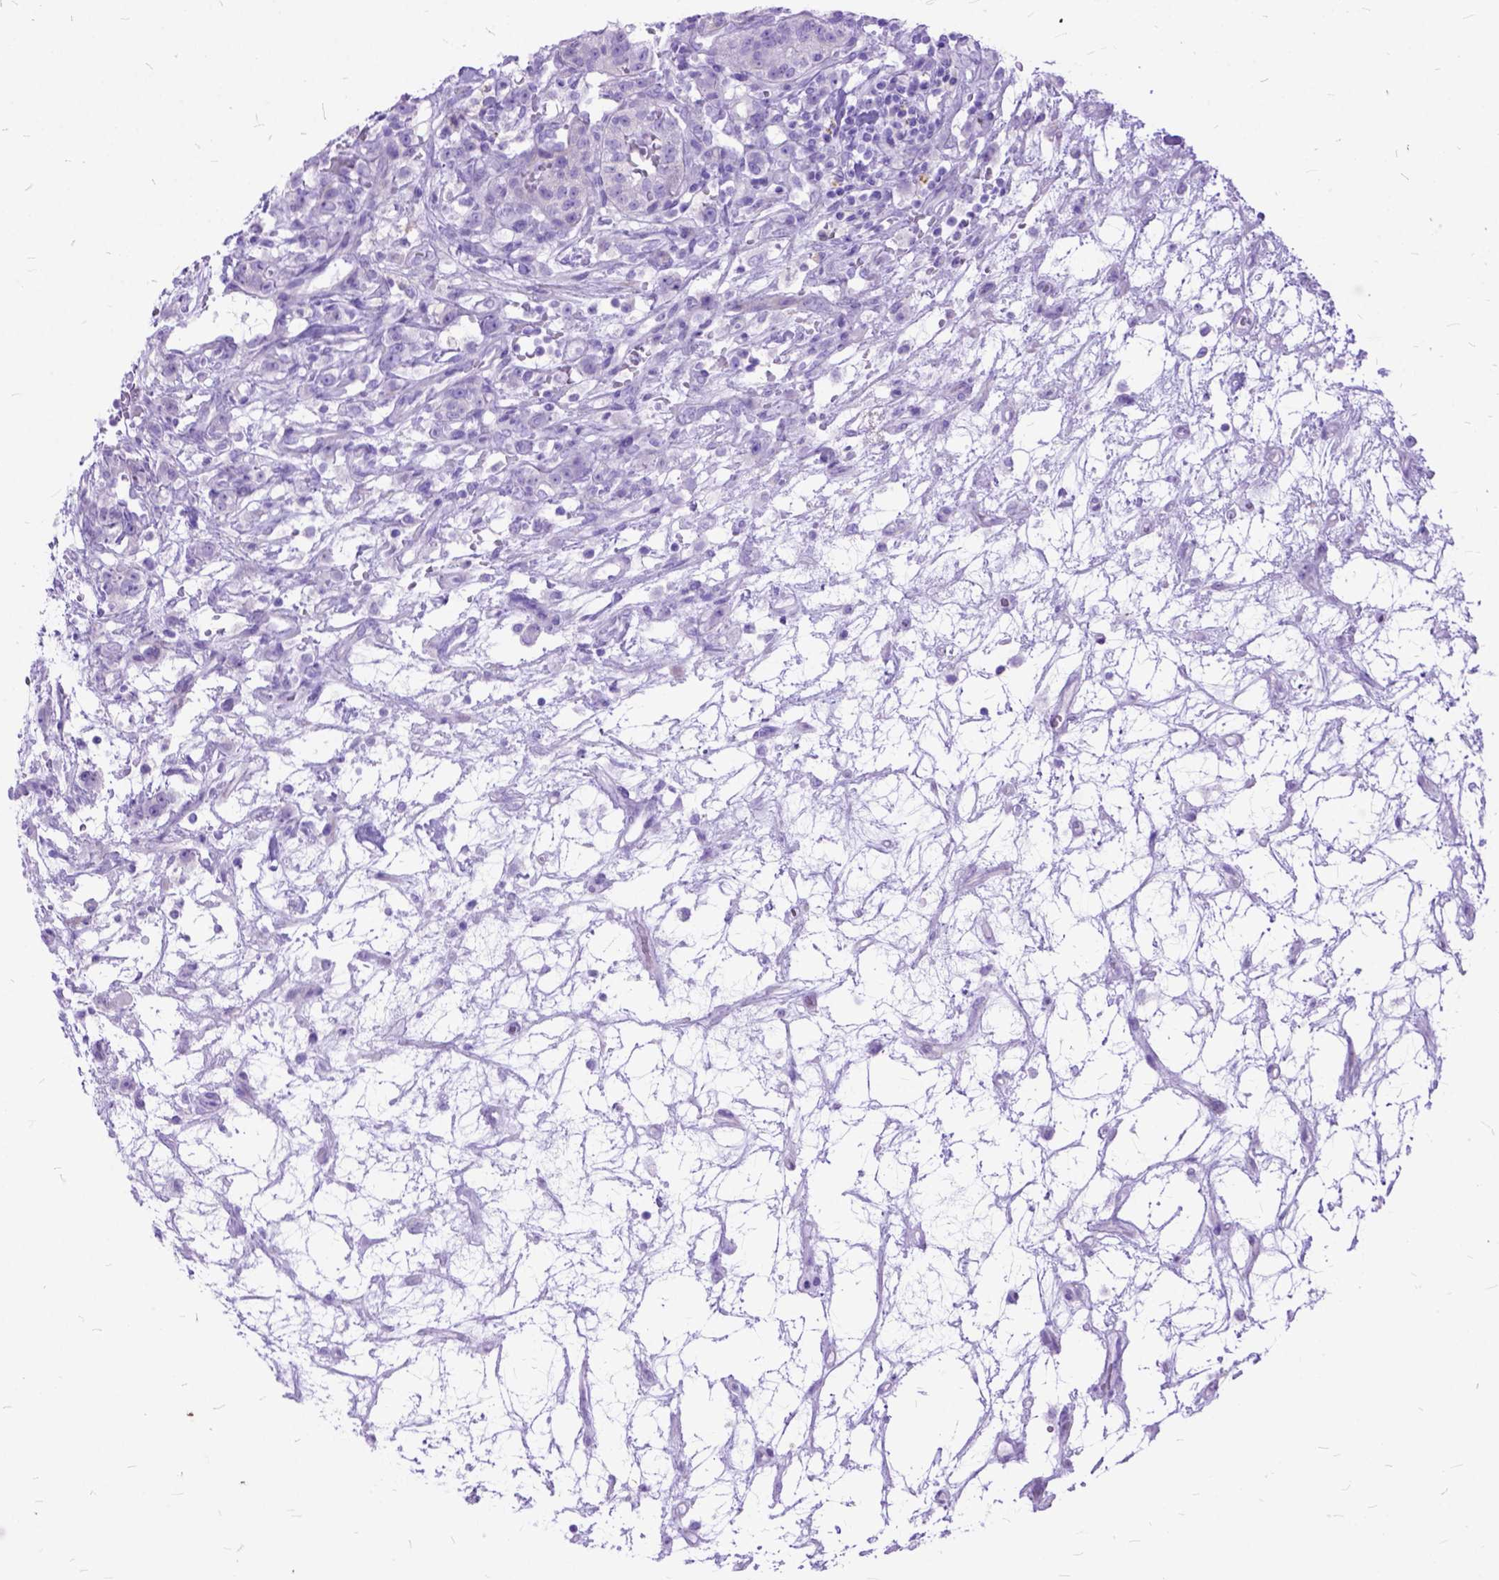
{"staining": {"intensity": "negative", "quantity": "none", "location": "none"}, "tissue": "renal cancer", "cell_type": "Tumor cells", "image_type": "cancer", "snomed": [{"axis": "morphology", "description": "Adenocarcinoma, NOS"}, {"axis": "topography", "description": "Kidney"}], "caption": "Renal adenocarcinoma was stained to show a protein in brown. There is no significant positivity in tumor cells.", "gene": "DNAH2", "patient": {"sex": "female", "age": 63}}